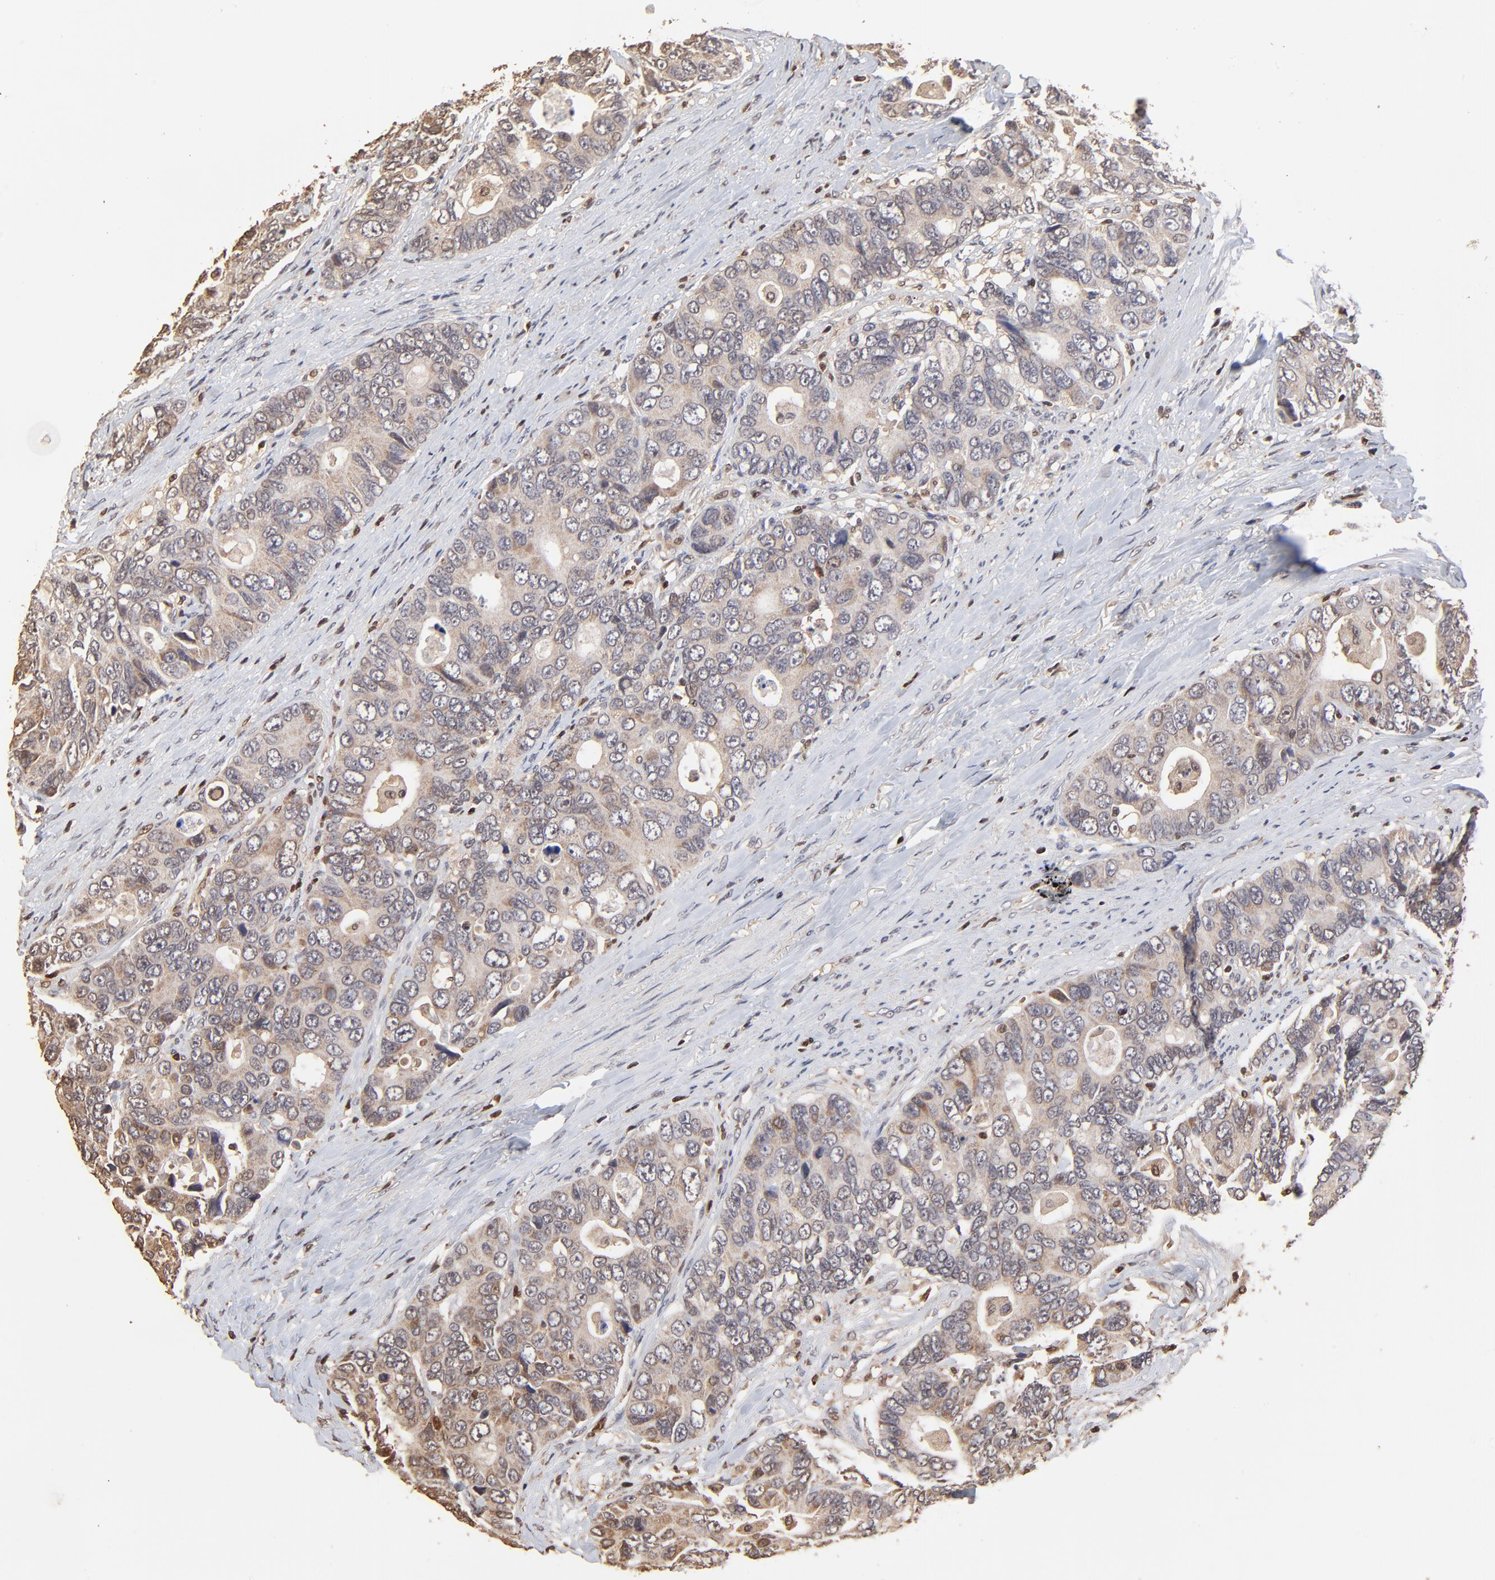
{"staining": {"intensity": "weak", "quantity": ">75%", "location": "cytoplasmic/membranous"}, "tissue": "colorectal cancer", "cell_type": "Tumor cells", "image_type": "cancer", "snomed": [{"axis": "morphology", "description": "Adenocarcinoma, NOS"}, {"axis": "topography", "description": "Rectum"}], "caption": "There is low levels of weak cytoplasmic/membranous expression in tumor cells of colorectal adenocarcinoma, as demonstrated by immunohistochemical staining (brown color).", "gene": "CASP1", "patient": {"sex": "female", "age": 67}}